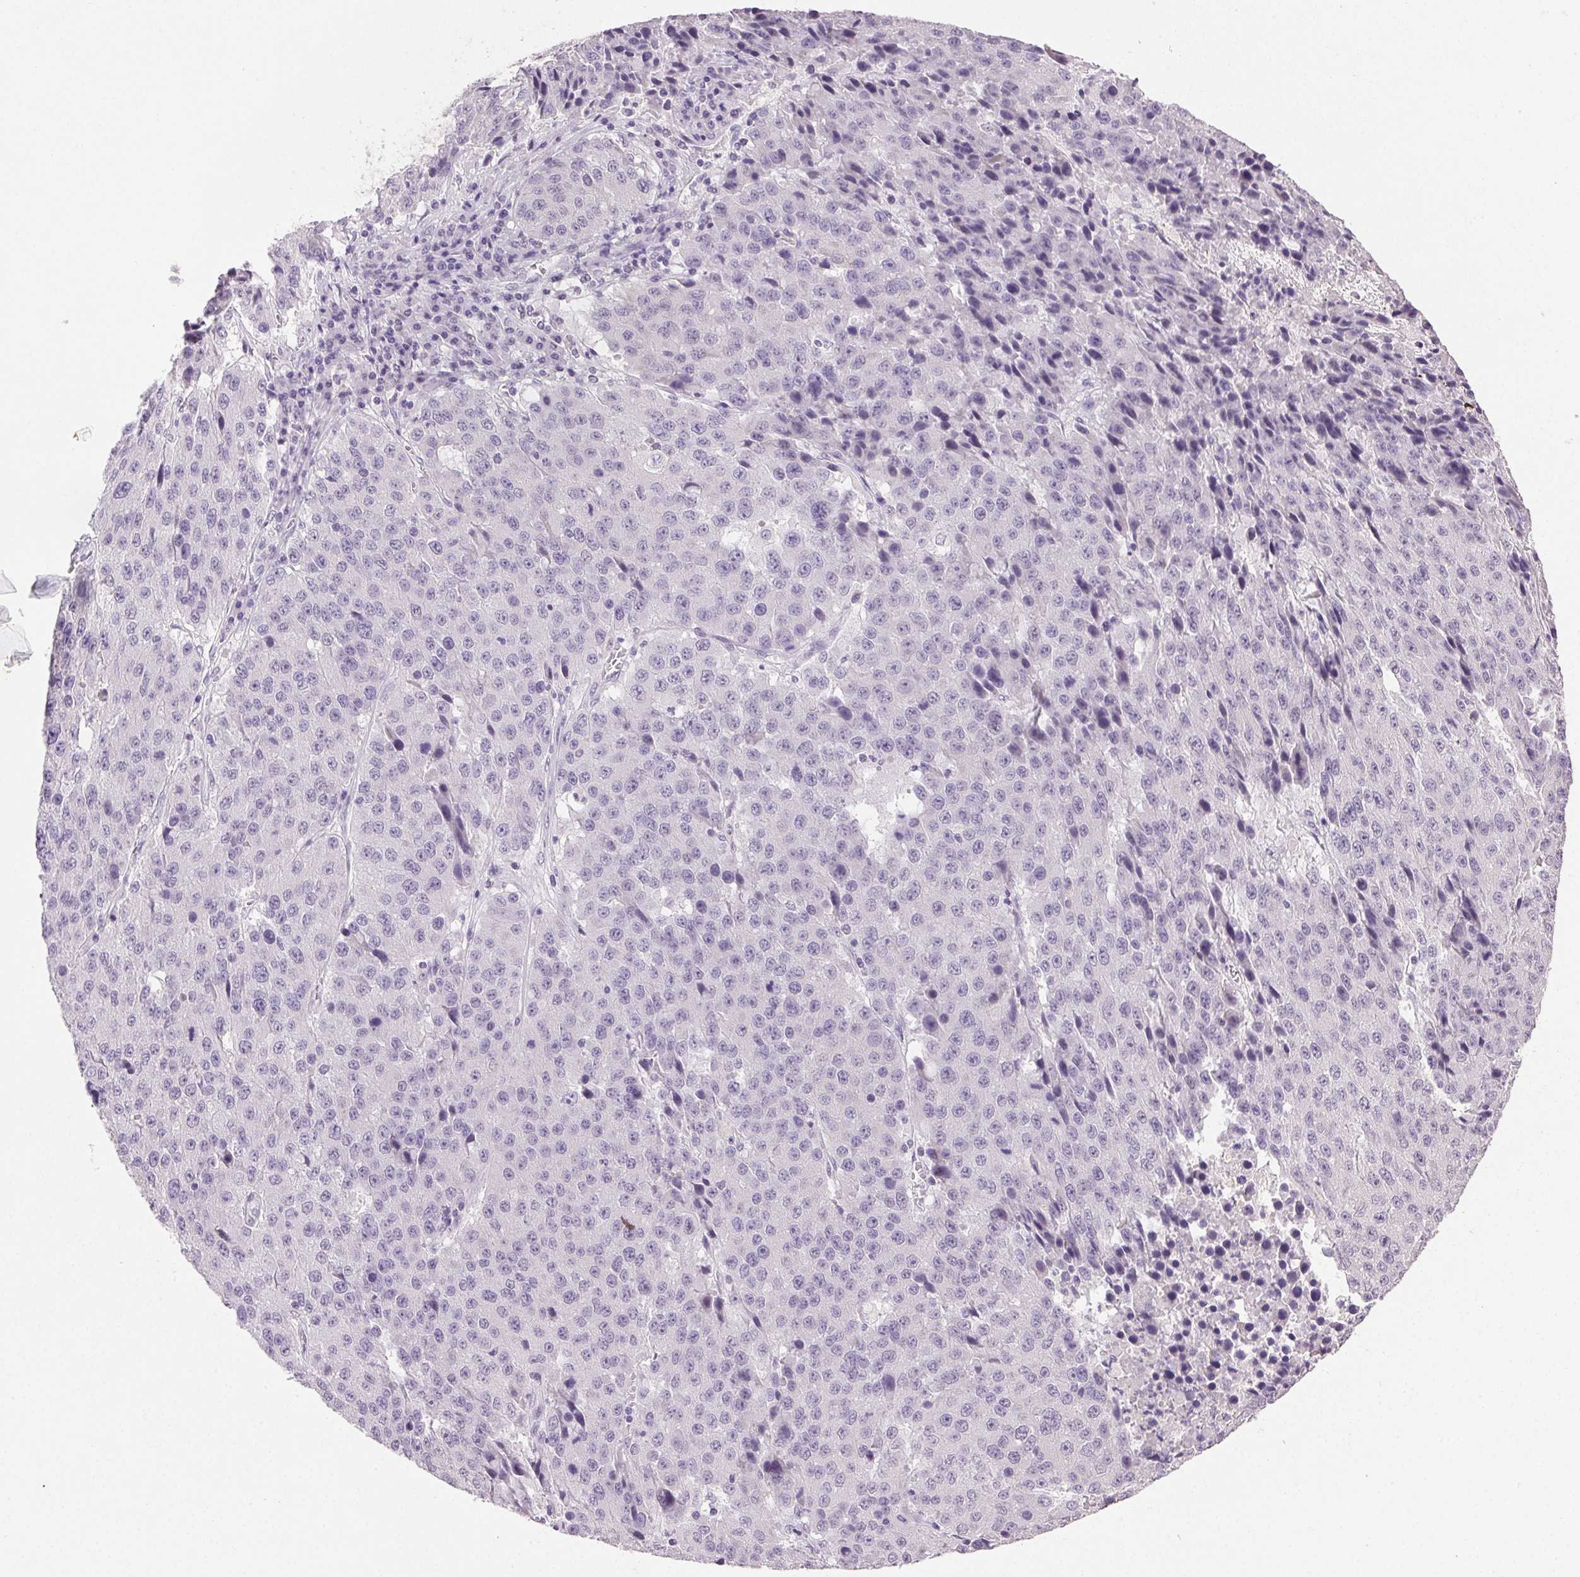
{"staining": {"intensity": "negative", "quantity": "none", "location": "none"}, "tissue": "stomach cancer", "cell_type": "Tumor cells", "image_type": "cancer", "snomed": [{"axis": "morphology", "description": "Adenocarcinoma, NOS"}, {"axis": "topography", "description": "Stomach"}], "caption": "Immunohistochemistry of human stomach cancer demonstrates no staining in tumor cells.", "gene": "CLDN10", "patient": {"sex": "male", "age": 71}}